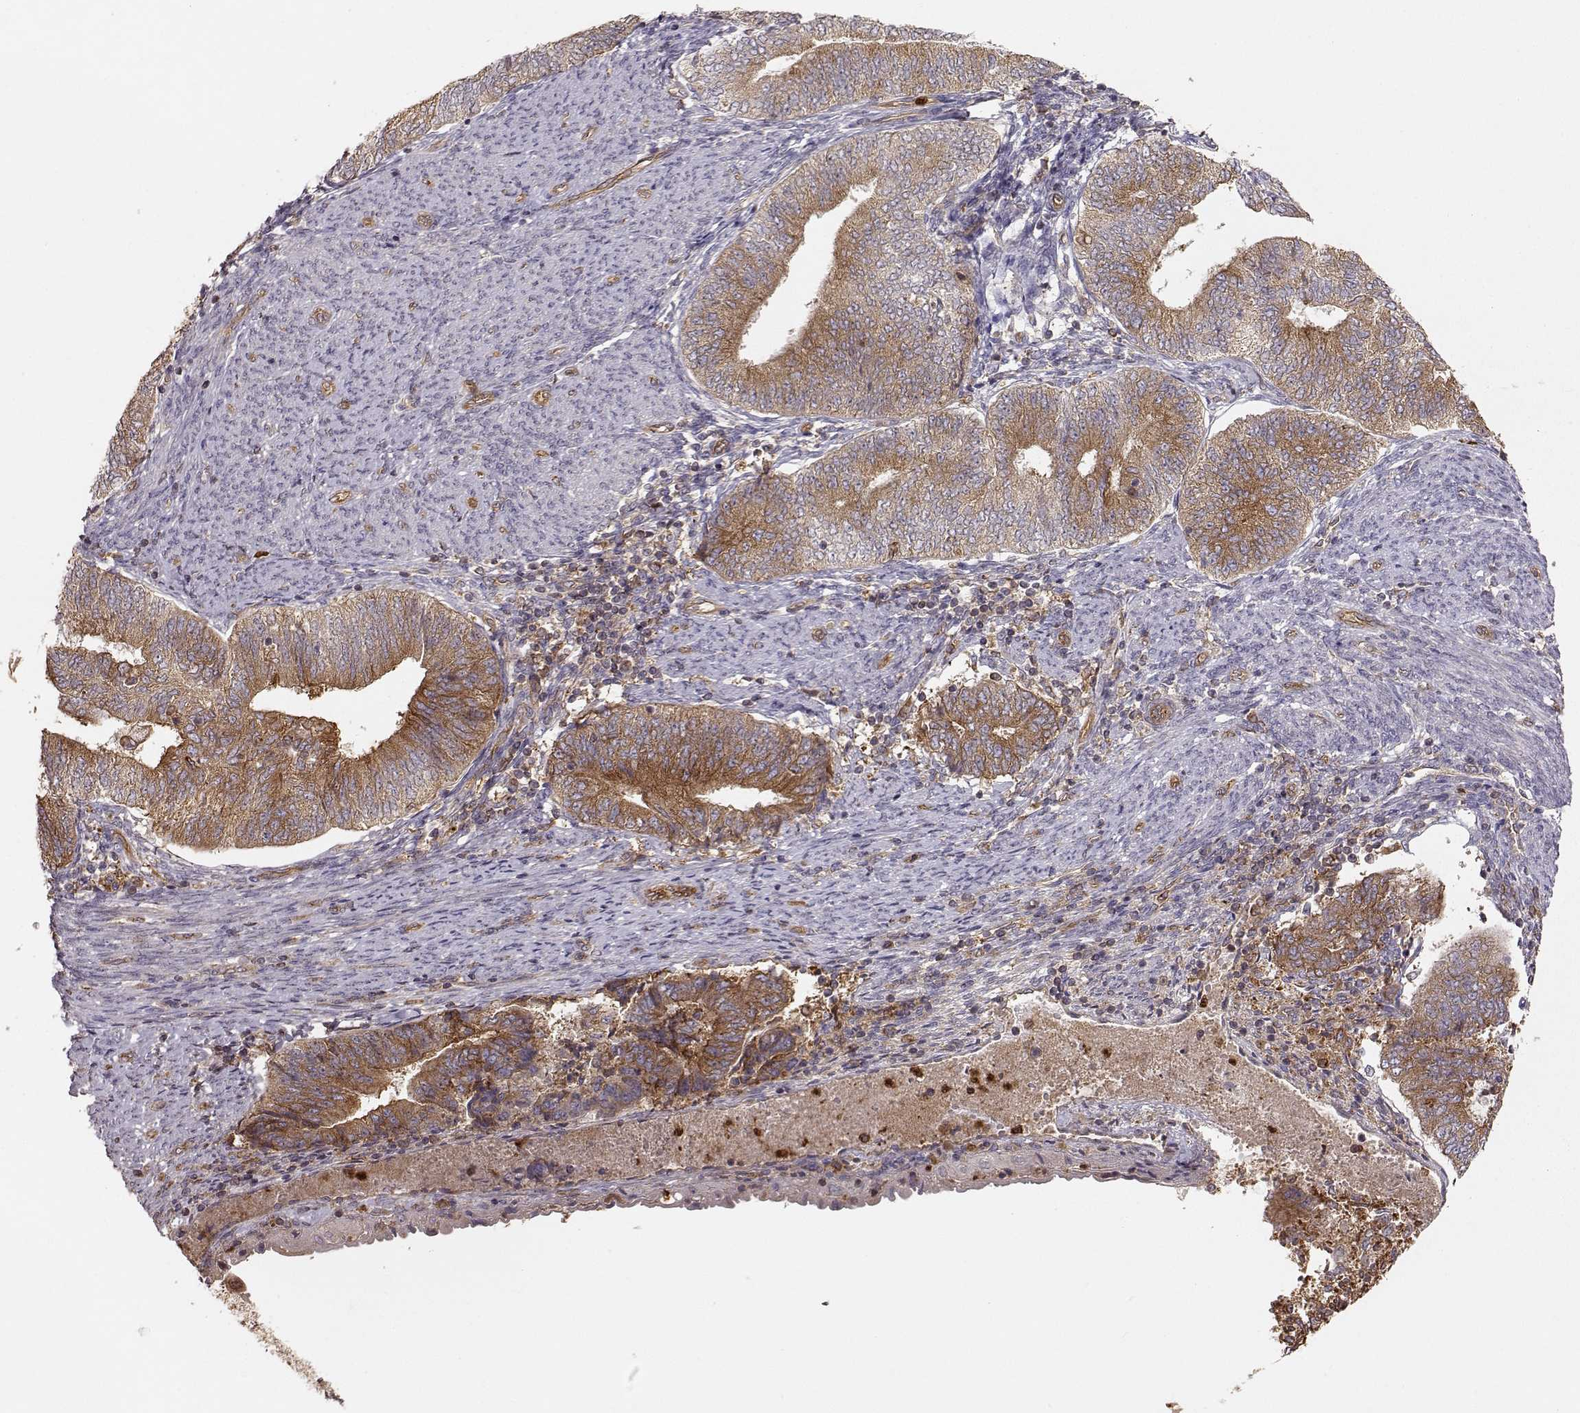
{"staining": {"intensity": "moderate", "quantity": ">75%", "location": "cytoplasmic/membranous"}, "tissue": "endometrial cancer", "cell_type": "Tumor cells", "image_type": "cancer", "snomed": [{"axis": "morphology", "description": "Adenocarcinoma, NOS"}, {"axis": "topography", "description": "Endometrium"}], "caption": "Approximately >75% of tumor cells in human endometrial cancer display moderate cytoplasmic/membranous protein expression as visualized by brown immunohistochemical staining.", "gene": "ARHGEF2", "patient": {"sex": "female", "age": 65}}